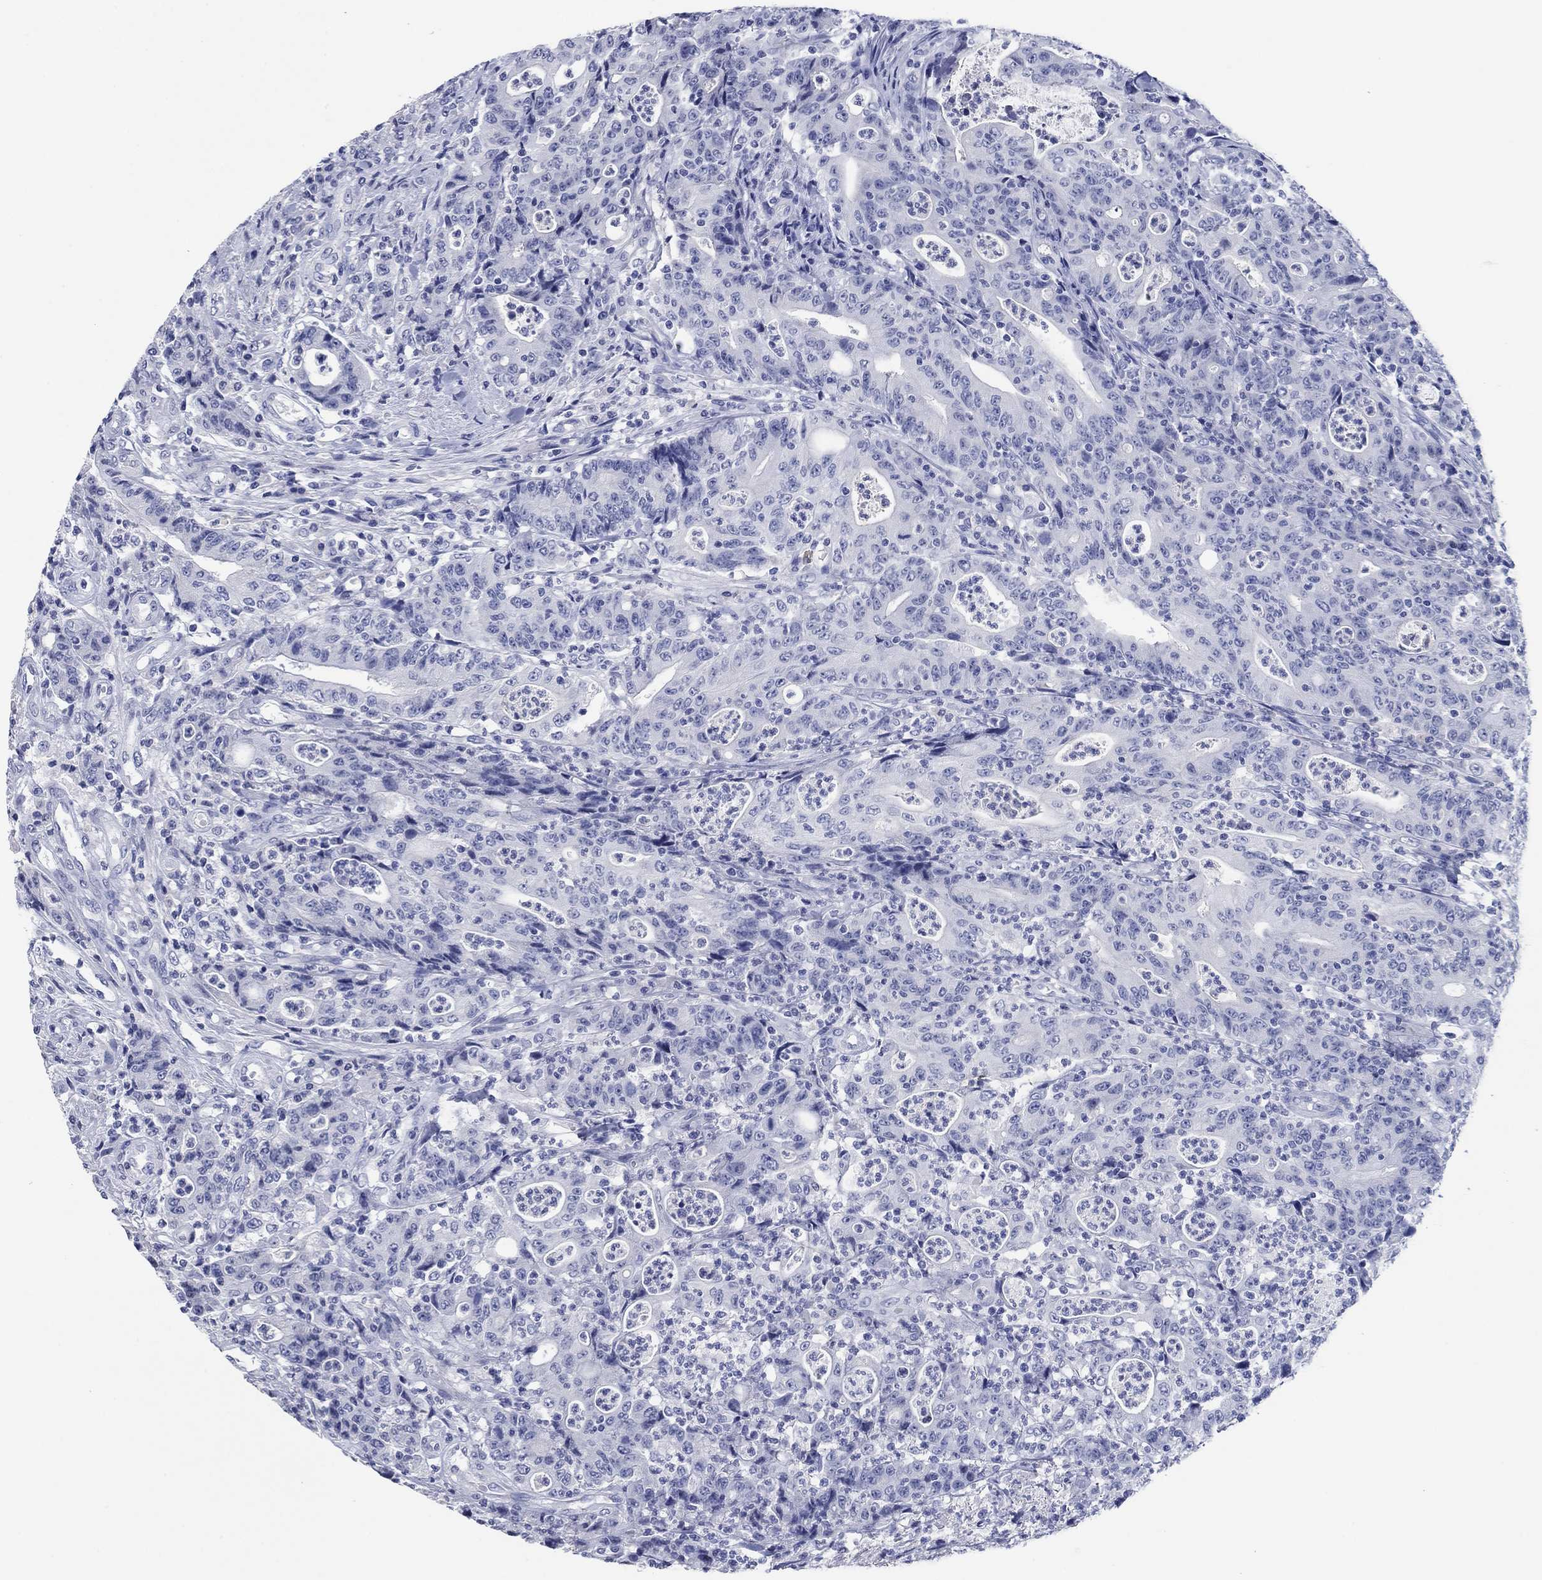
{"staining": {"intensity": "negative", "quantity": "none", "location": "none"}, "tissue": "colorectal cancer", "cell_type": "Tumor cells", "image_type": "cancer", "snomed": [{"axis": "morphology", "description": "Adenocarcinoma, NOS"}, {"axis": "topography", "description": "Colon"}], "caption": "The photomicrograph reveals no staining of tumor cells in adenocarcinoma (colorectal).", "gene": "POU5F1", "patient": {"sex": "male", "age": 70}}